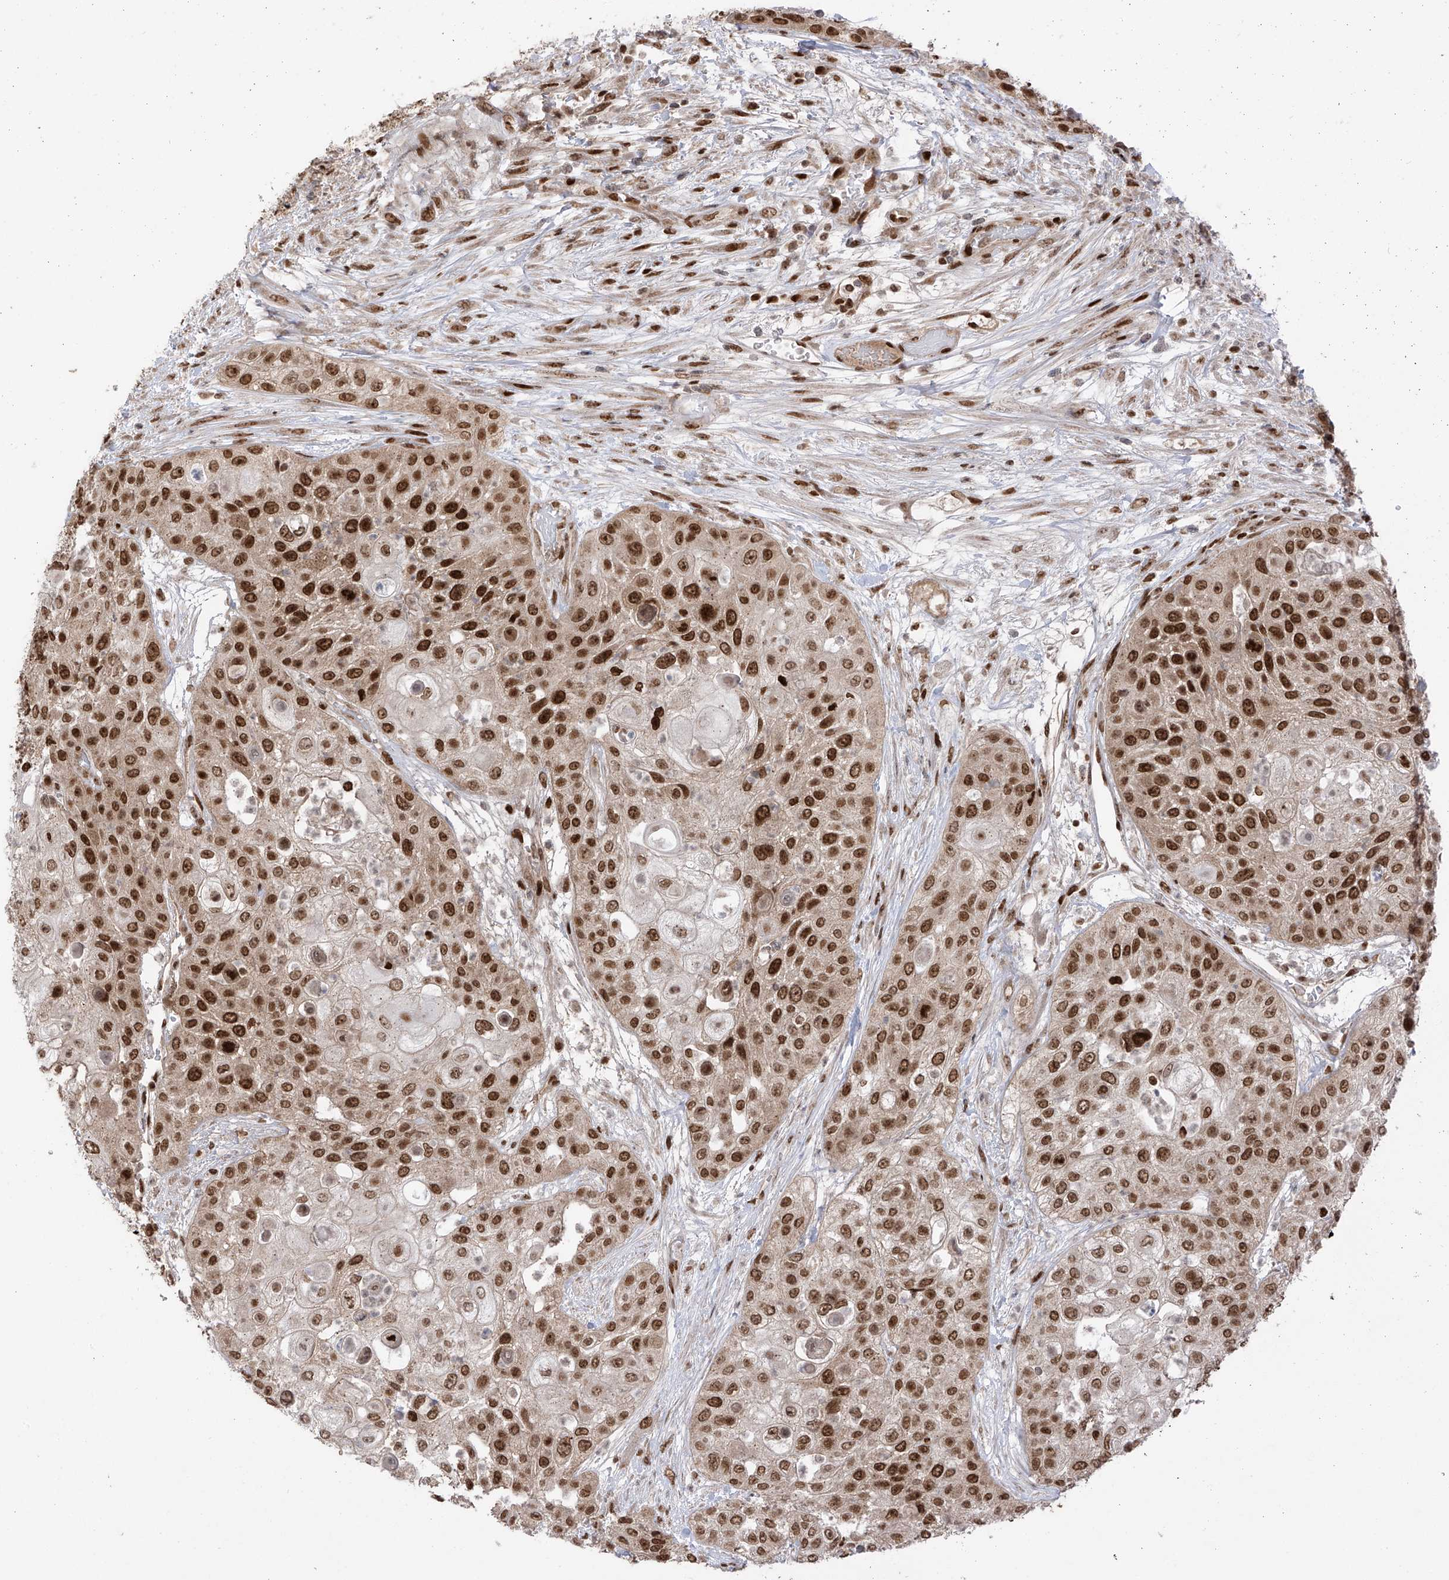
{"staining": {"intensity": "strong", "quantity": ">75%", "location": "nuclear"}, "tissue": "urothelial cancer", "cell_type": "Tumor cells", "image_type": "cancer", "snomed": [{"axis": "morphology", "description": "Urothelial carcinoma, High grade"}, {"axis": "topography", "description": "Urinary bladder"}], "caption": "High-grade urothelial carcinoma tissue reveals strong nuclear expression in about >75% of tumor cells Ihc stains the protein in brown and the nuclei are stained blue.", "gene": "ARHGEF3", "patient": {"sex": "female", "age": 79}}